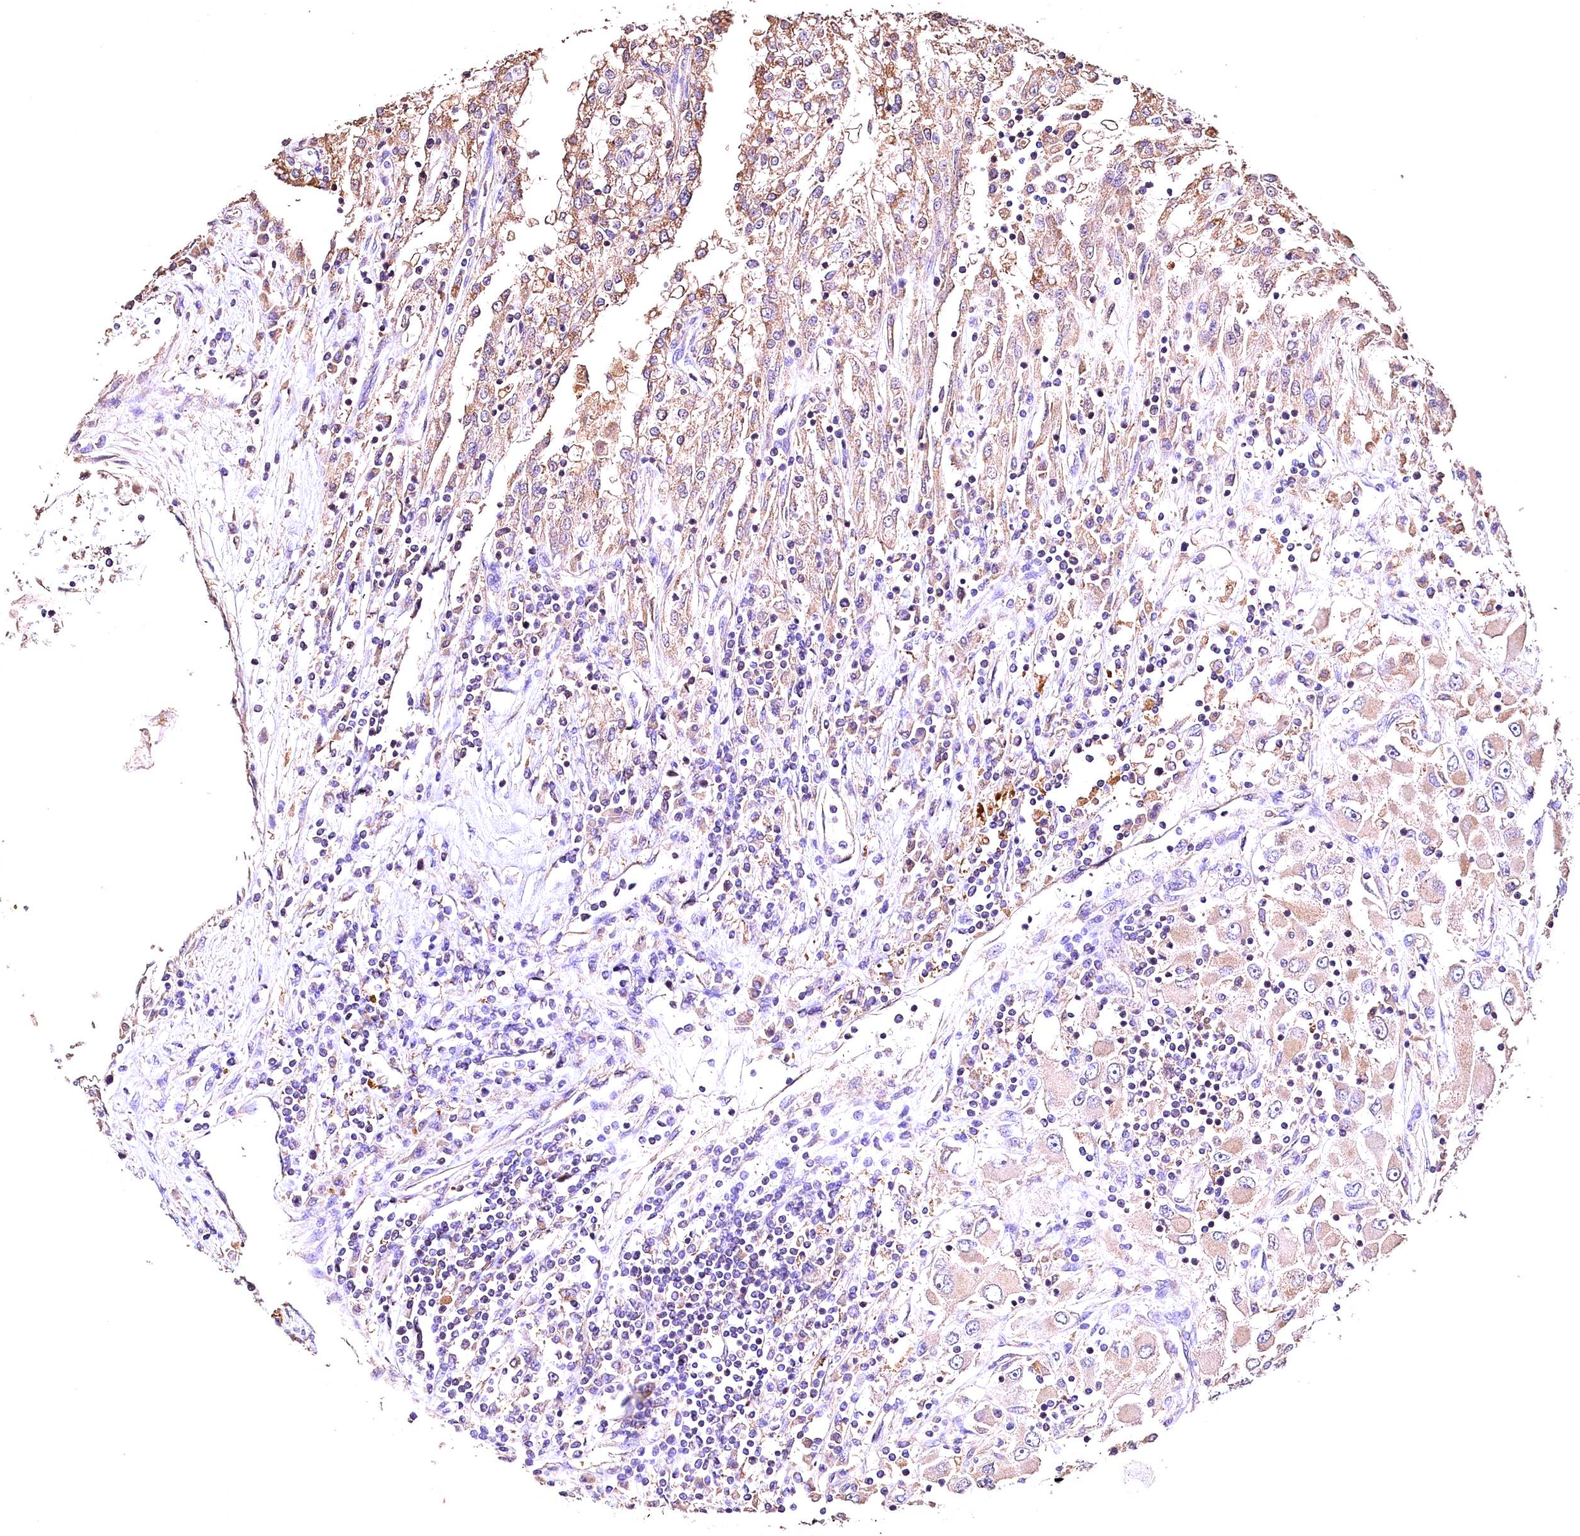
{"staining": {"intensity": "moderate", "quantity": "25%-75%", "location": "cytoplasmic/membranous"}, "tissue": "renal cancer", "cell_type": "Tumor cells", "image_type": "cancer", "snomed": [{"axis": "morphology", "description": "Adenocarcinoma, NOS"}, {"axis": "topography", "description": "Kidney"}], "caption": "Immunohistochemistry (IHC) (DAB) staining of human adenocarcinoma (renal) displays moderate cytoplasmic/membranous protein expression in about 25%-75% of tumor cells.", "gene": "OAS3", "patient": {"sex": "female", "age": 52}}